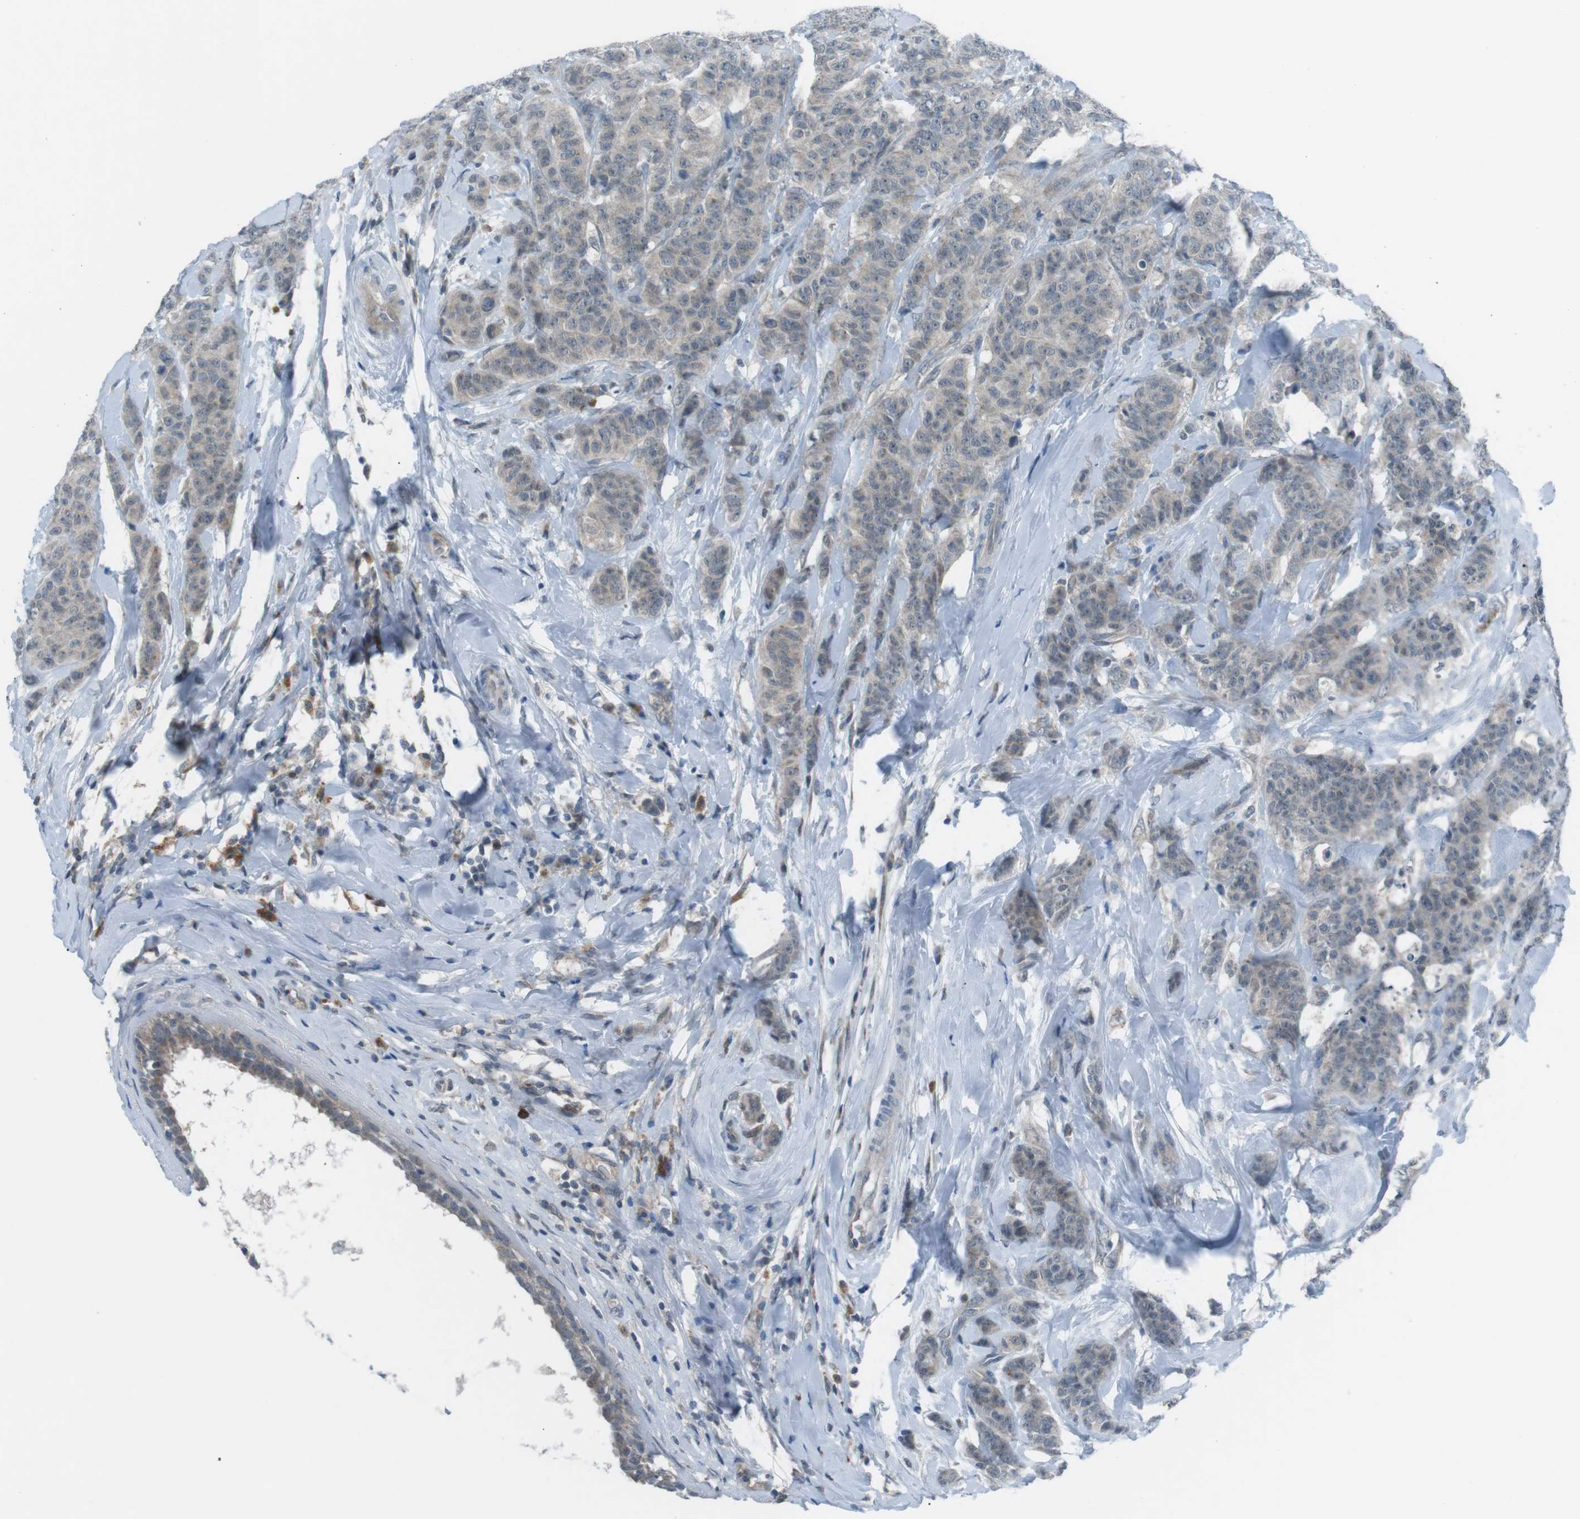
{"staining": {"intensity": "weak", "quantity": ">75%", "location": "cytoplasmic/membranous"}, "tissue": "breast cancer", "cell_type": "Tumor cells", "image_type": "cancer", "snomed": [{"axis": "morphology", "description": "Normal tissue, NOS"}, {"axis": "morphology", "description": "Duct carcinoma"}, {"axis": "topography", "description": "Breast"}], "caption": "Immunohistochemical staining of breast cancer (invasive ductal carcinoma) shows weak cytoplasmic/membranous protein expression in approximately >75% of tumor cells. (DAB (3,3'-diaminobenzidine) IHC, brown staining for protein, blue staining for nuclei).", "gene": "FCRLA", "patient": {"sex": "female", "age": 40}}